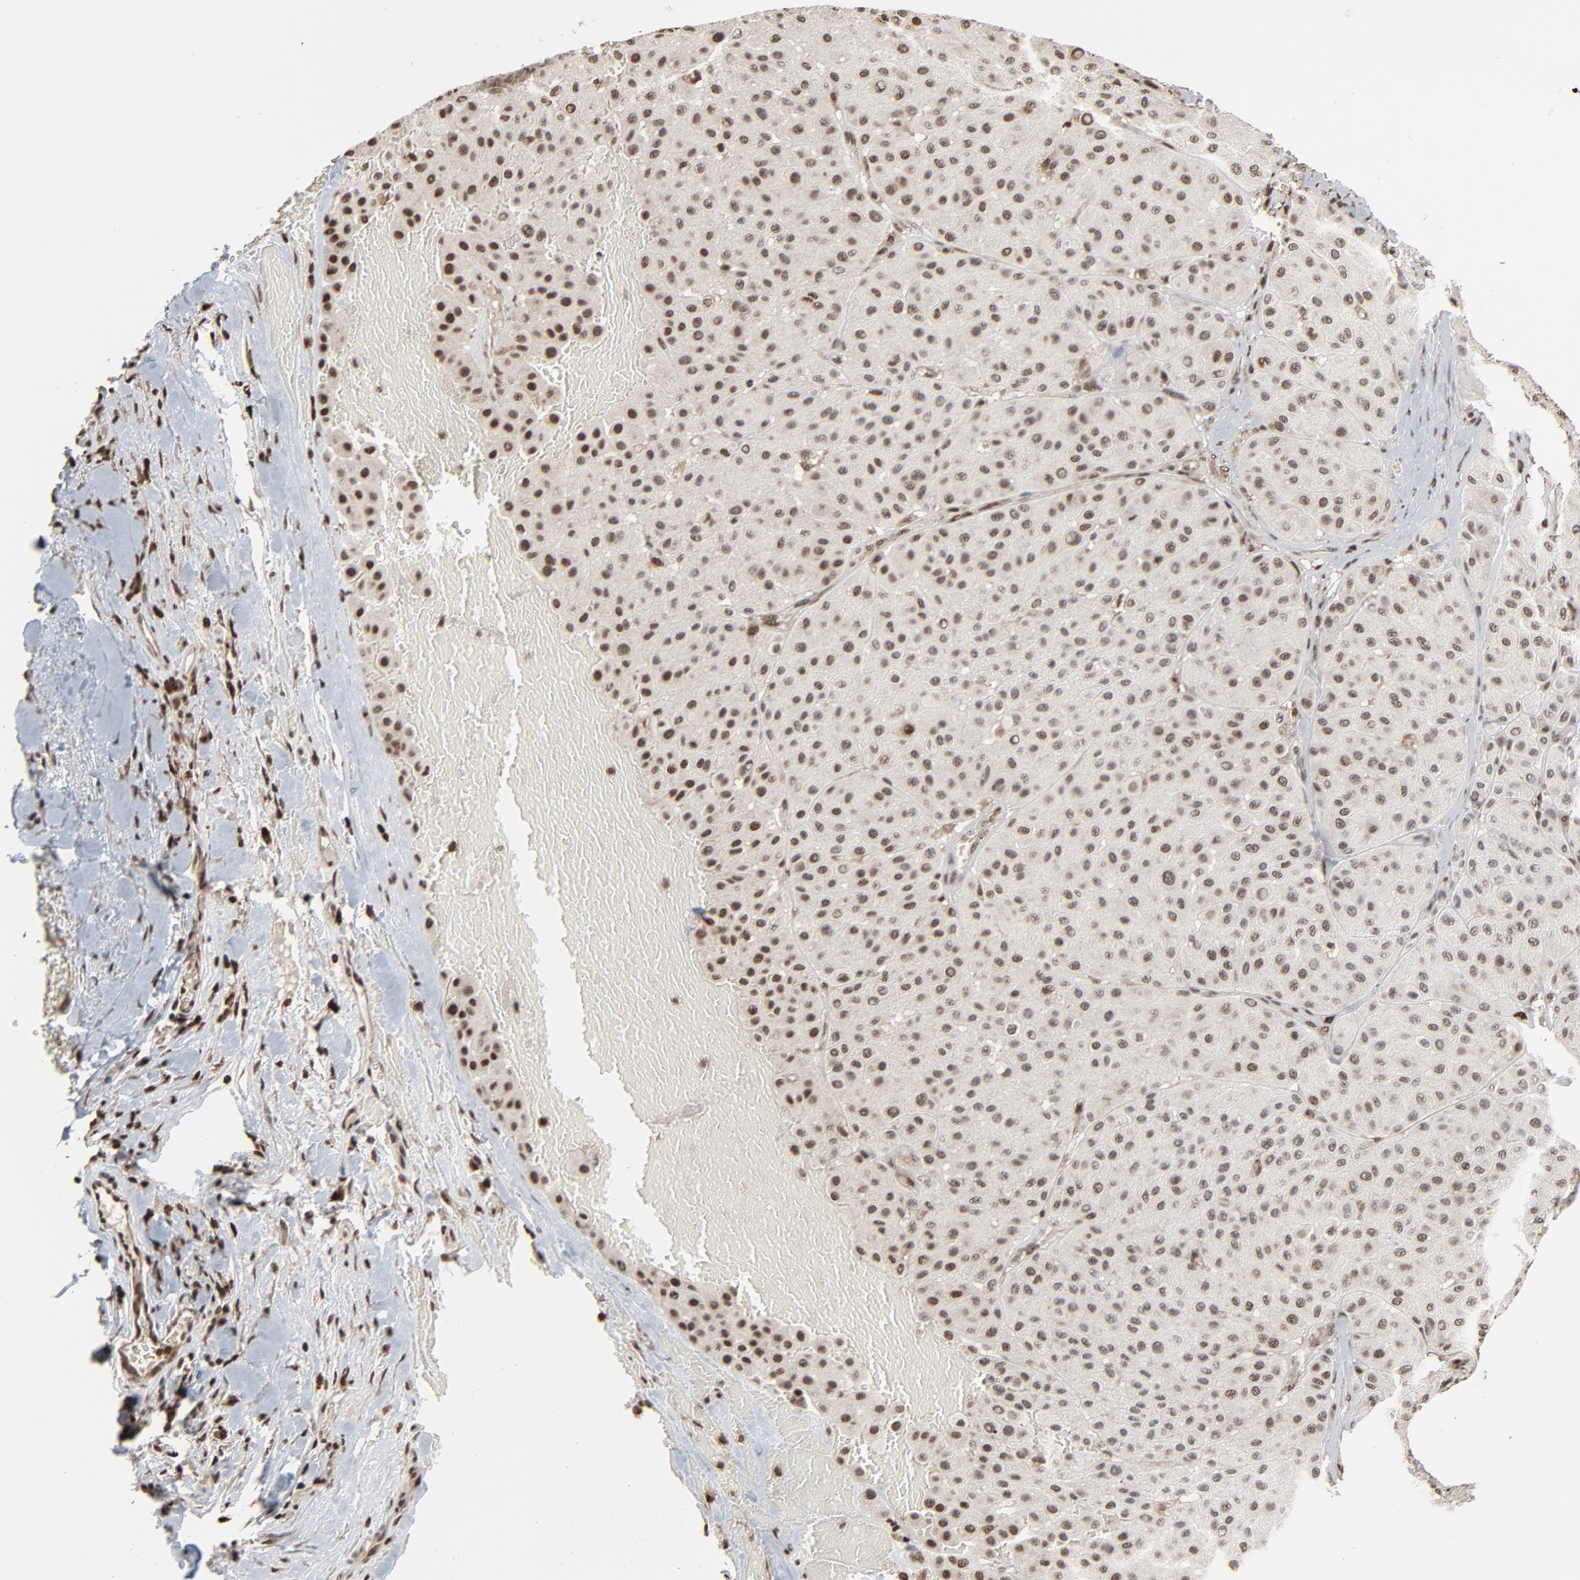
{"staining": {"intensity": "moderate", "quantity": ">75%", "location": "nuclear"}, "tissue": "melanoma", "cell_type": "Tumor cells", "image_type": "cancer", "snomed": [{"axis": "morphology", "description": "Normal tissue, NOS"}, {"axis": "morphology", "description": "Malignant melanoma, Metastatic site"}, {"axis": "topography", "description": "Skin"}], "caption": "Melanoma stained for a protein reveals moderate nuclear positivity in tumor cells. The staining was performed using DAB to visualize the protein expression in brown, while the nuclei were stained in blue with hematoxylin (Magnification: 20x).", "gene": "RPS6KA3", "patient": {"sex": "male", "age": 41}}